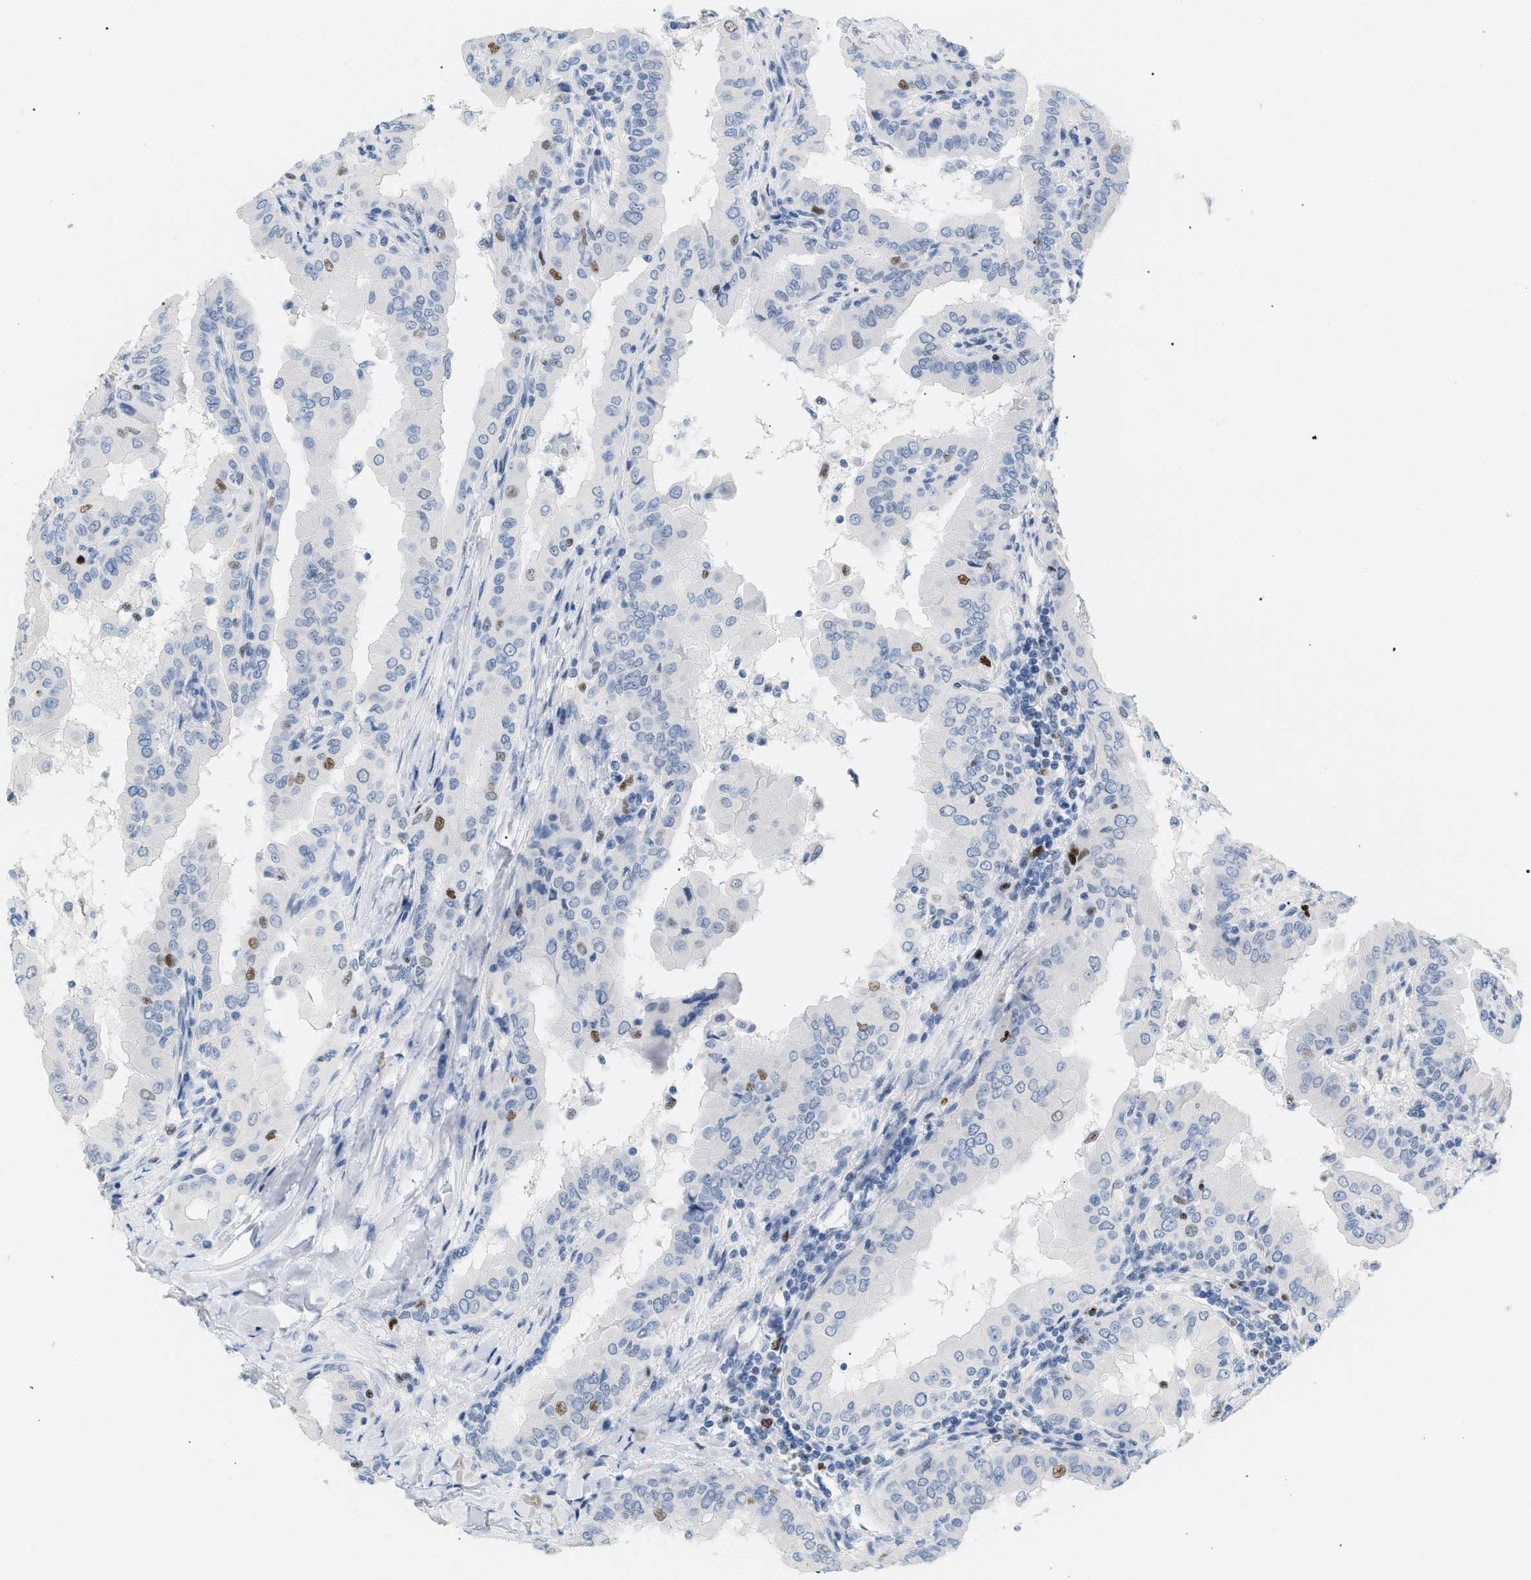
{"staining": {"intensity": "moderate", "quantity": "<25%", "location": "nuclear"}, "tissue": "thyroid cancer", "cell_type": "Tumor cells", "image_type": "cancer", "snomed": [{"axis": "morphology", "description": "Papillary adenocarcinoma, NOS"}, {"axis": "topography", "description": "Thyroid gland"}], "caption": "There is low levels of moderate nuclear staining in tumor cells of papillary adenocarcinoma (thyroid), as demonstrated by immunohistochemical staining (brown color).", "gene": "MCM7", "patient": {"sex": "male", "age": 33}}